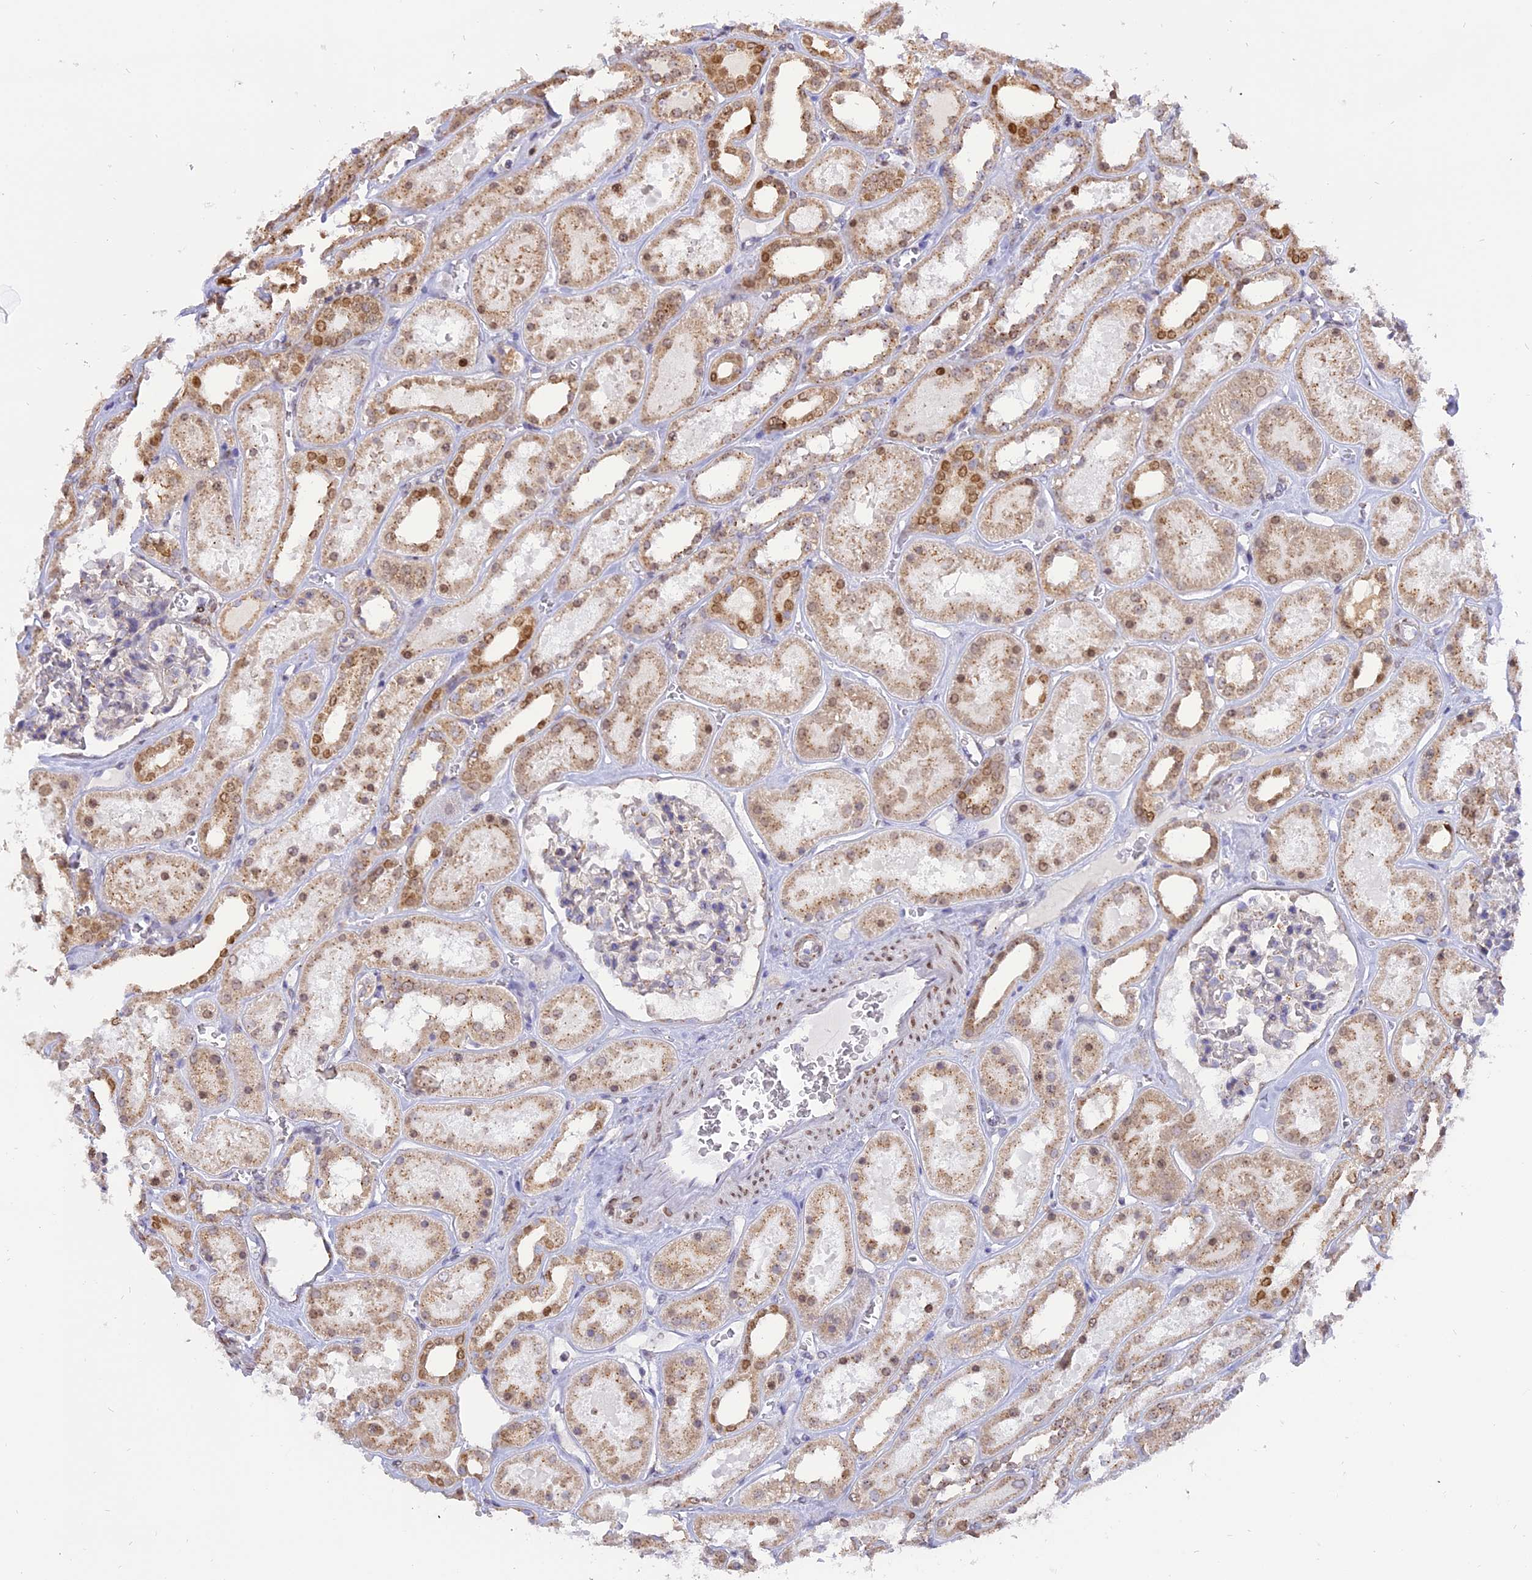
{"staining": {"intensity": "negative", "quantity": "none", "location": "none"}, "tissue": "kidney", "cell_type": "Cells in glomeruli", "image_type": "normal", "snomed": [{"axis": "morphology", "description": "Normal tissue, NOS"}, {"axis": "topography", "description": "Kidney"}], "caption": "The image reveals no significant positivity in cells in glomeruli of kidney.", "gene": "CENPV", "patient": {"sex": "female", "age": 41}}